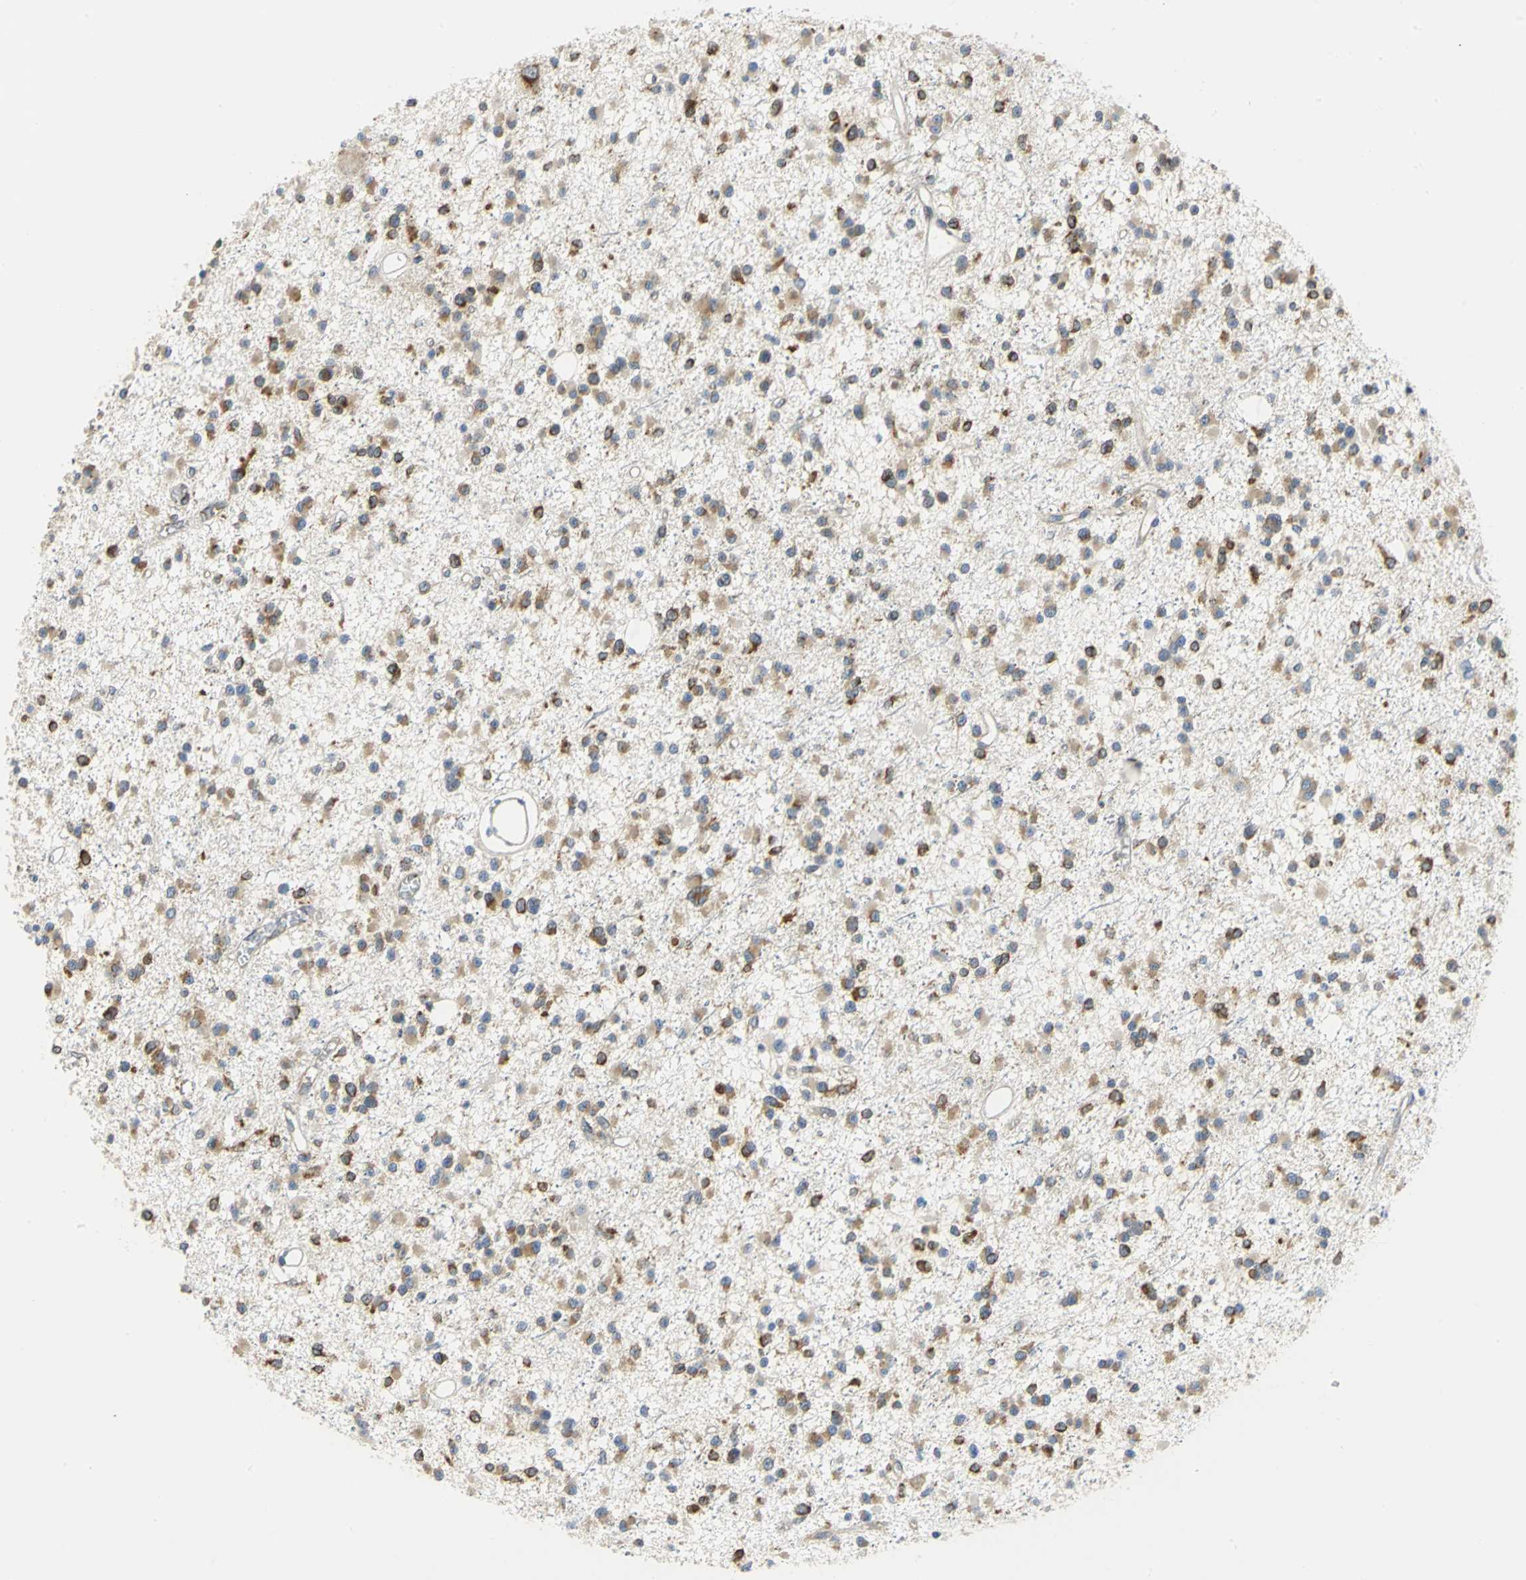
{"staining": {"intensity": "moderate", "quantity": ">75%", "location": "cytoplasmic/membranous"}, "tissue": "glioma", "cell_type": "Tumor cells", "image_type": "cancer", "snomed": [{"axis": "morphology", "description": "Glioma, malignant, Low grade"}, {"axis": "topography", "description": "Brain"}], "caption": "Glioma tissue displays moderate cytoplasmic/membranous positivity in about >75% of tumor cells", "gene": "YBX1", "patient": {"sex": "female", "age": 22}}